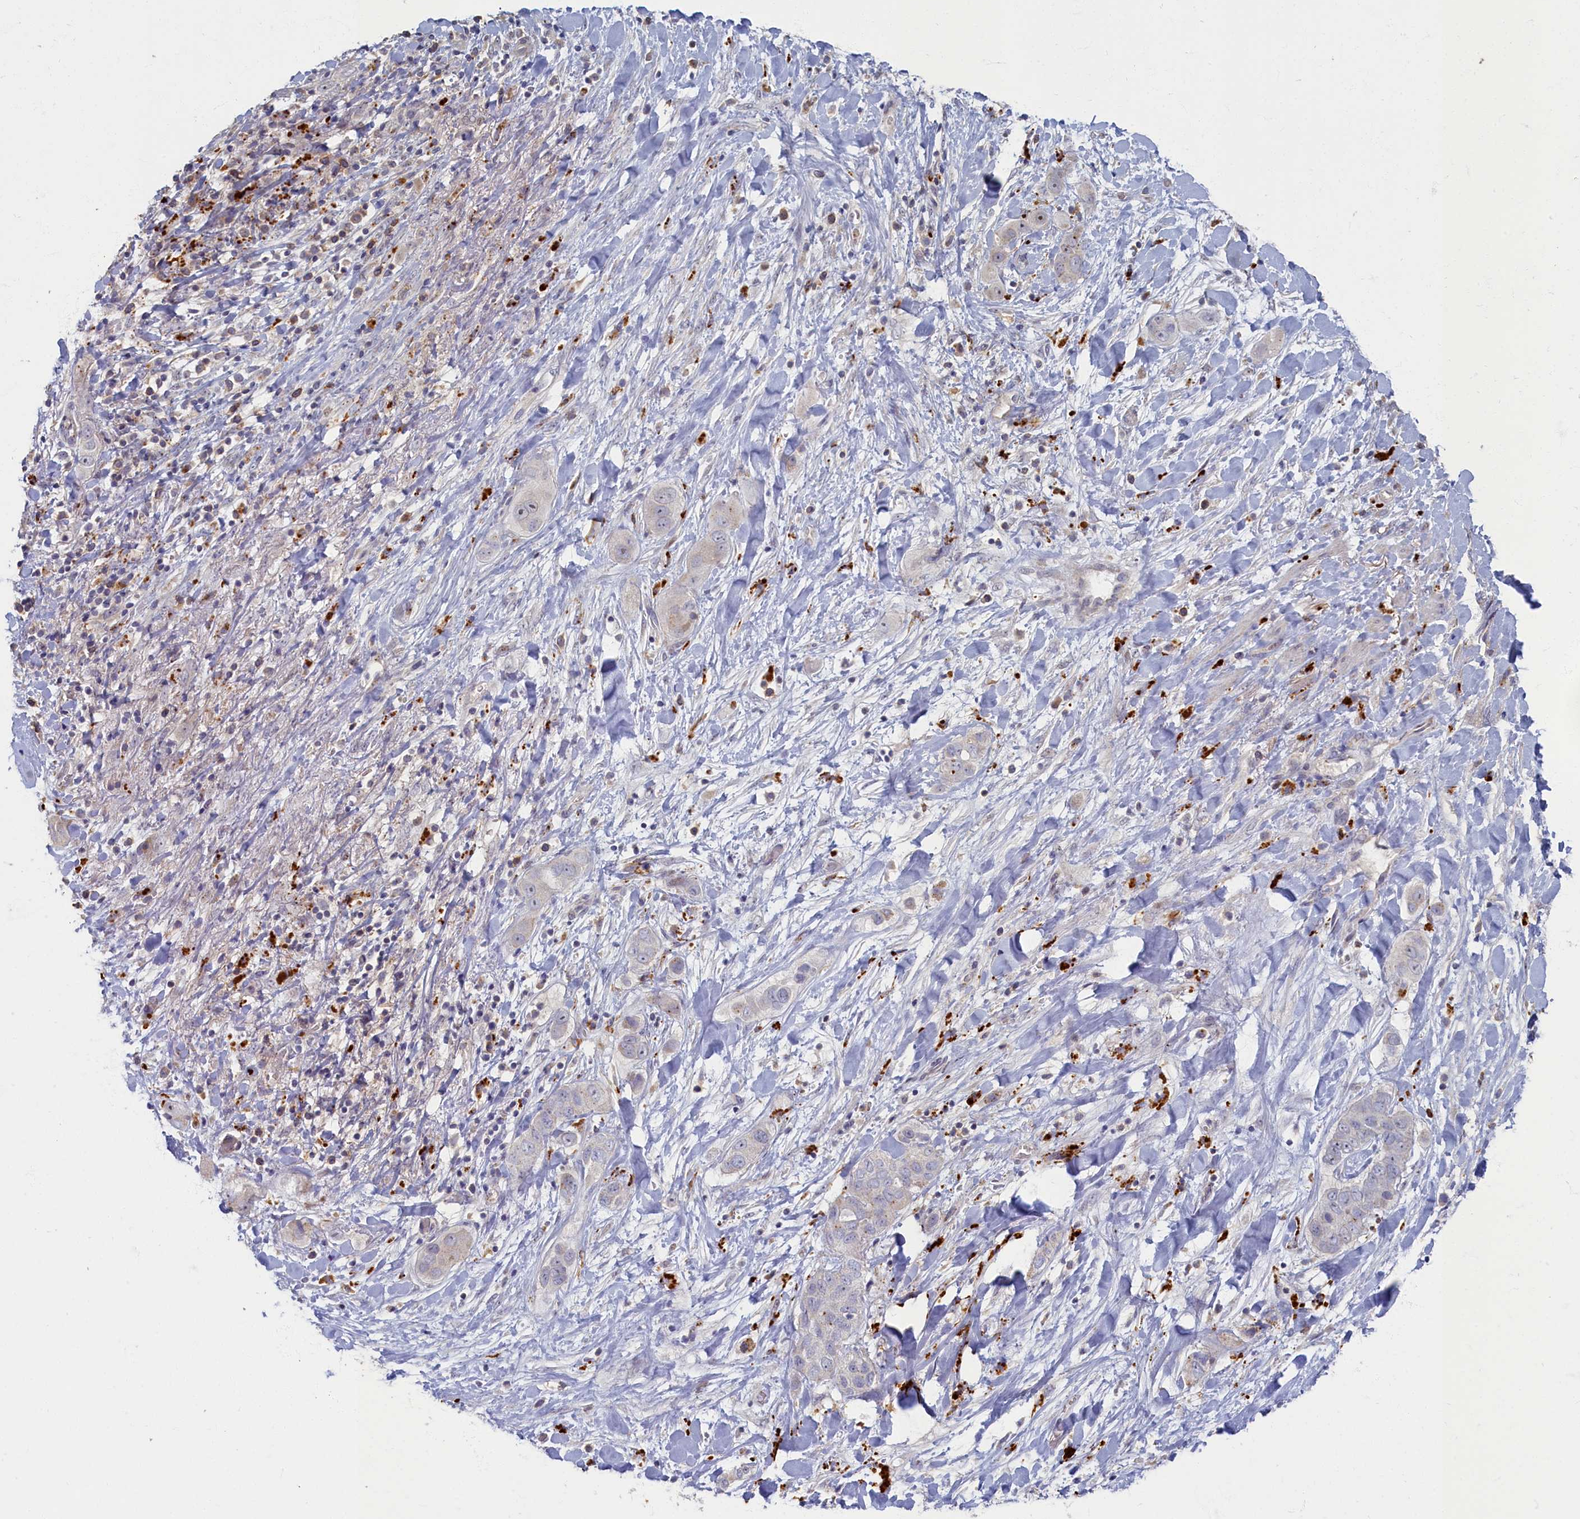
{"staining": {"intensity": "negative", "quantity": "none", "location": "none"}, "tissue": "liver cancer", "cell_type": "Tumor cells", "image_type": "cancer", "snomed": [{"axis": "morphology", "description": "Cholangiocarcinoma"}, {"axis": "topography", "description": "Liver"}], "caption": "Liver cholangiocarcinoma stained for a protein using IHC exhibits no expression tumor cells.", "gene": "HUNK", "patient": {"sex": "female", "age": 52}}